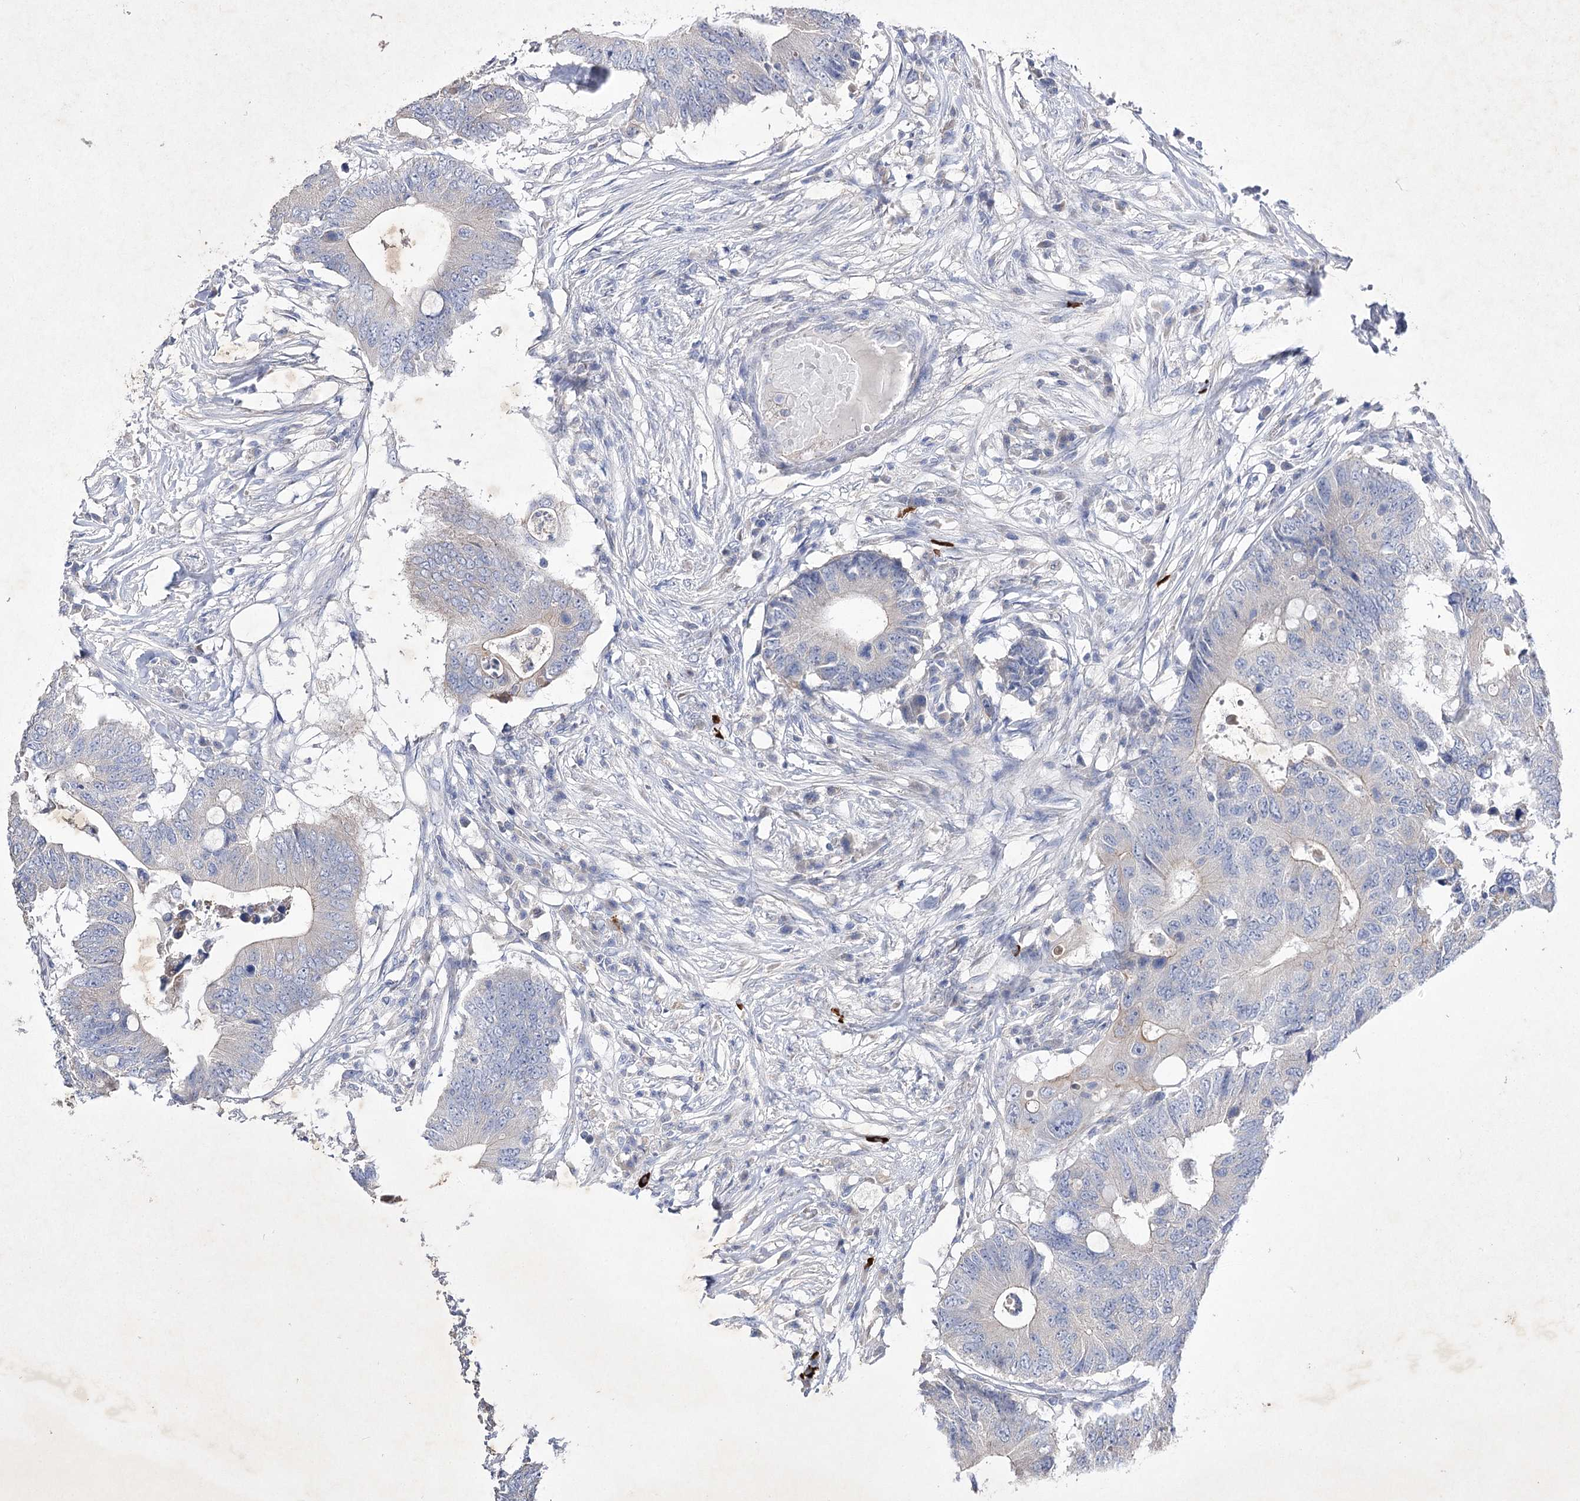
{"staining": {"intensity": "negative", "quantity": "none", "location": "none"}, "tissue": "colorectal cancer", "cell_type": "Tumor cells", "image_type": "cancer", "snomed": [{"axis": "morphology", "description": "Adenocarcinoma, NOS"}, {"axis": "topography", "description": "Colon"}], "caption": "The IHC micrograph has no significant positivity in tumor cells of colorectal adenocarcinoma tissue.", "gene": "COX15", "patient": {"sex": "male", "age": 71}}